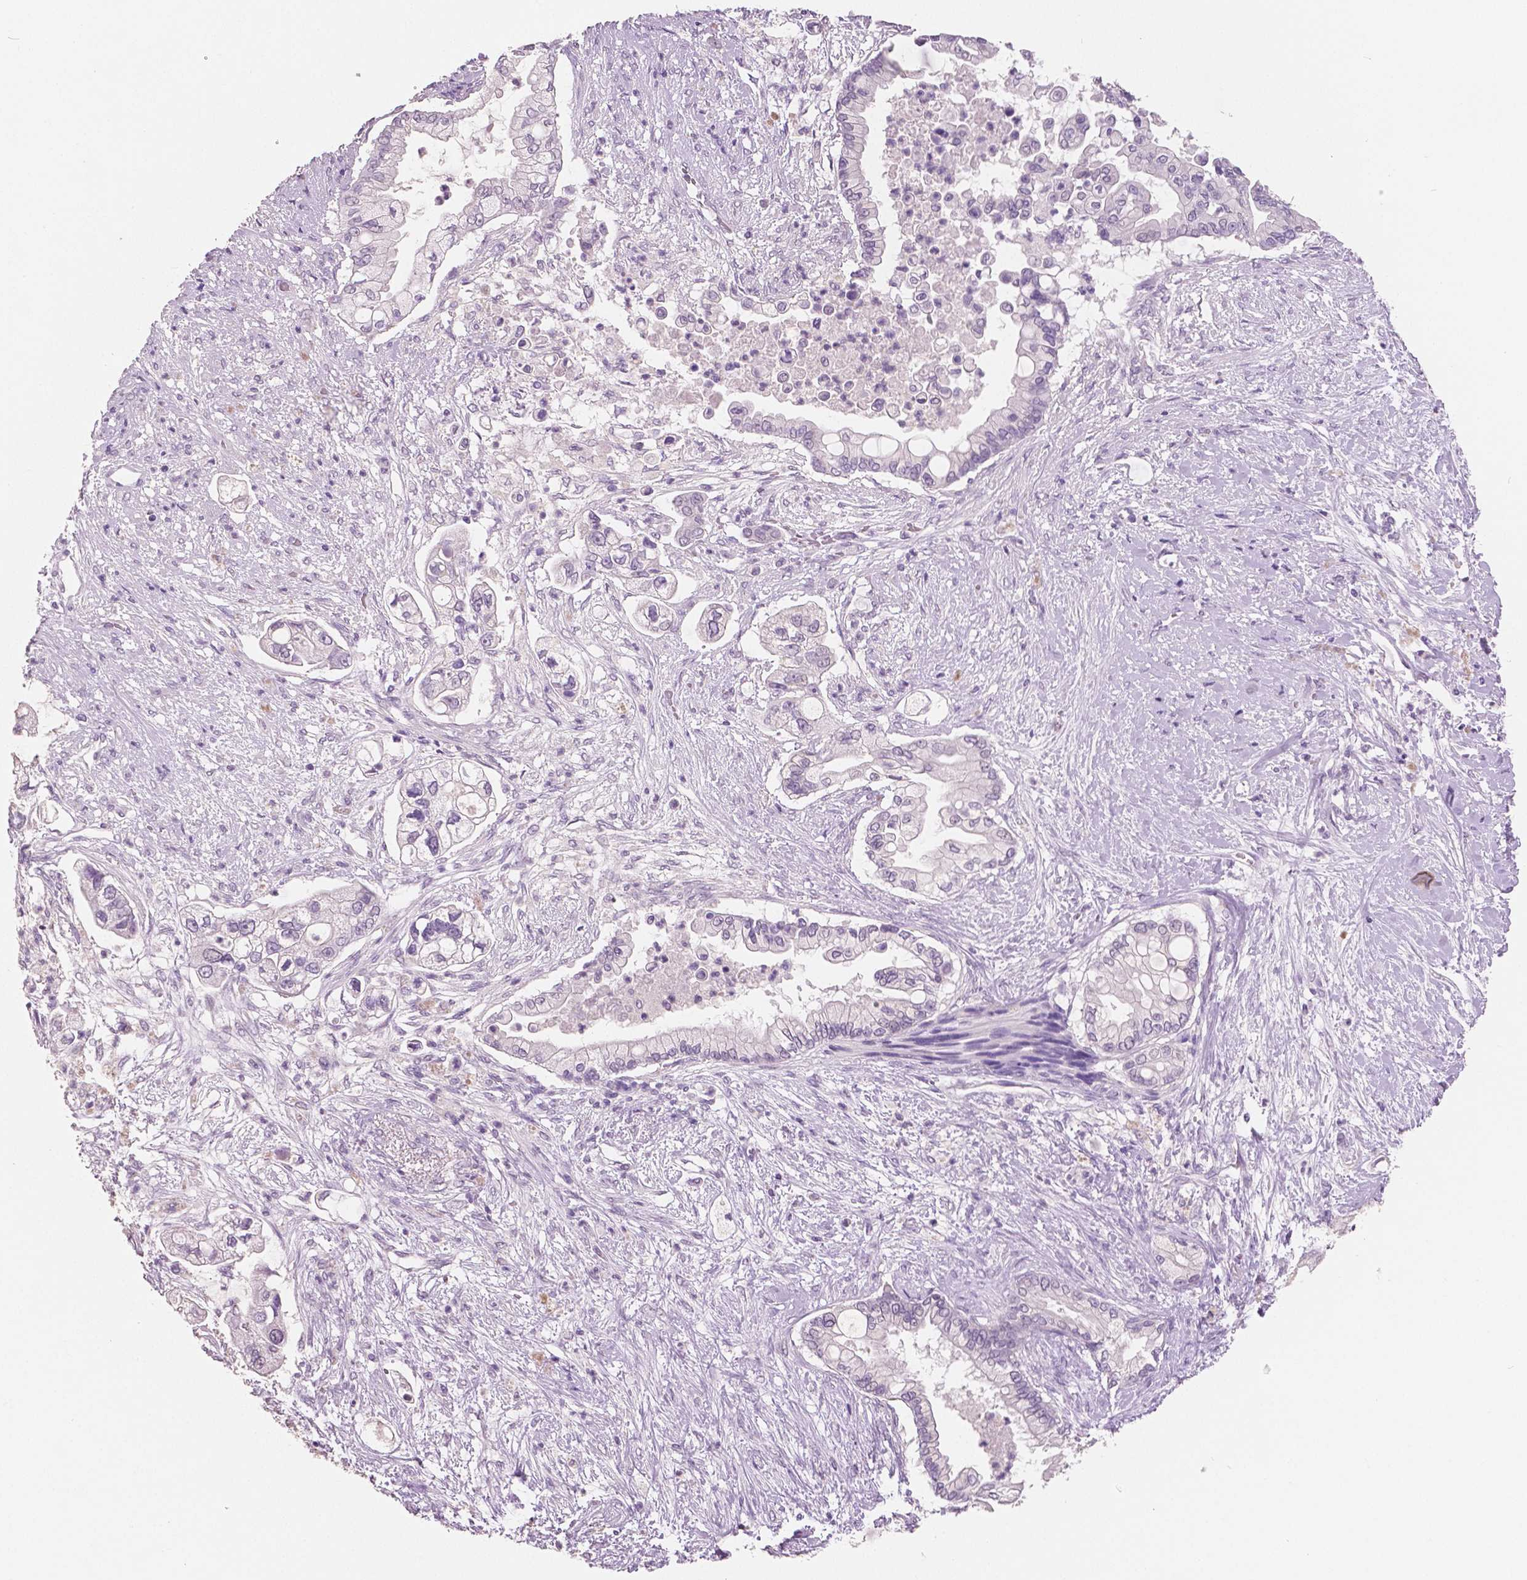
{"staining": {"intensity": "negative", "quantity": "none", "location": "none"}, "tissue": "pancreatic cancer", "cell_type": "Tumor cells", "image_type": "cancer", "snomed": [{"axis": "morphology", "description": "Adenocarcinoma, NOS"}, {"axis": "topography", "description": "Pancreas"}], "caption": "DAB (3,3'-diaminobenzidine) immunohistochemical staining of pancreatic adenocarcinoma demonstrates no significant positivity in tumor cells.", "gene": "NECAB2", "patient": {"sex": "female", "age": 69}}